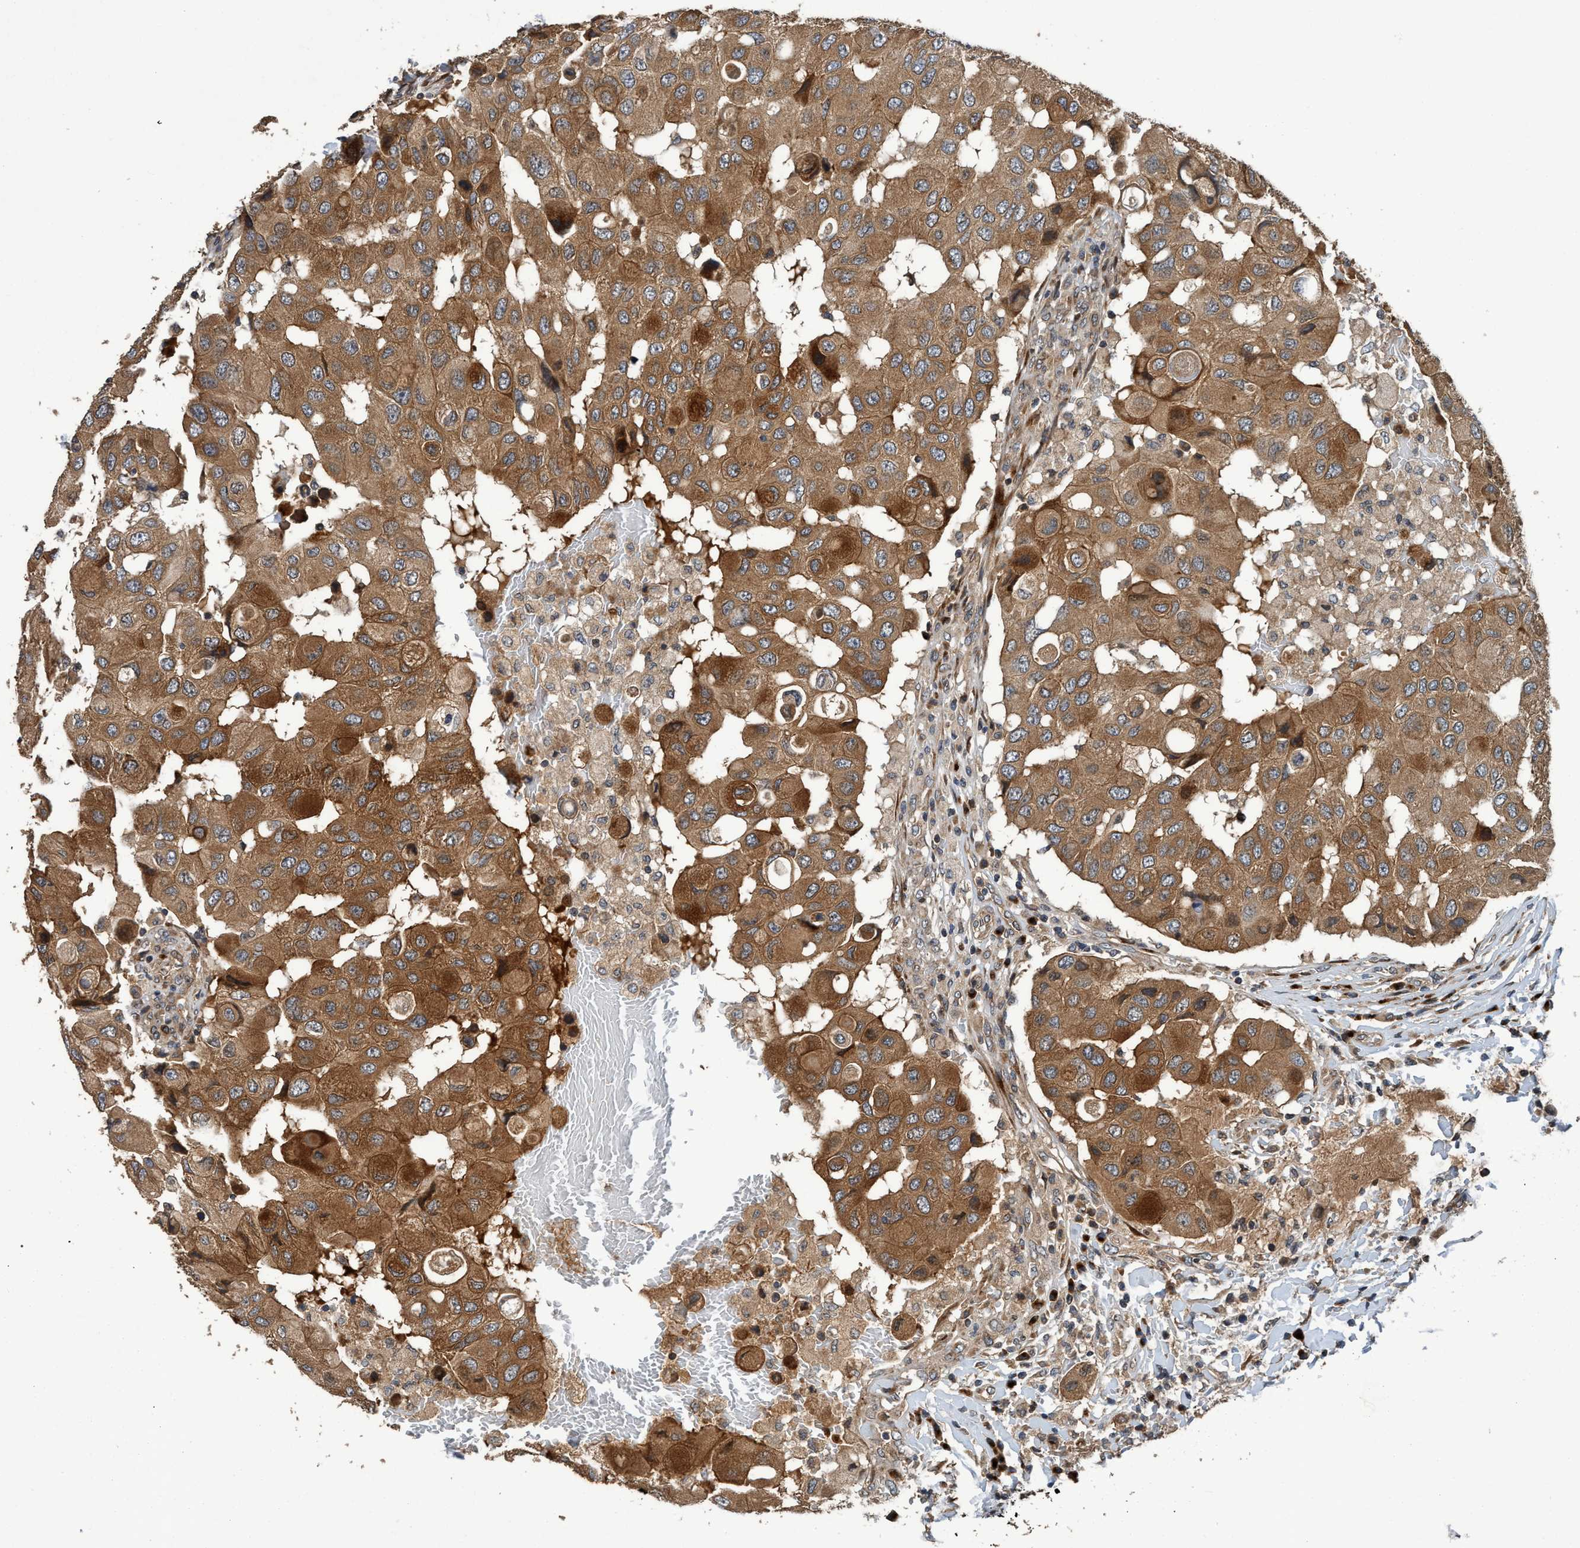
{"staining": {"intensity": "strong", "quantity": ">75%", "location": "cytoplasmic/membranous"}, "tissue": "breast cancer", "cell_type": "Tumor cells", "image_type": "cancer", "snomed": [{"axis": "morphology", "description": "Duct carcinoma"}, {"axis": "topography", "description": "Breast"}], "caption": "A brown stain highlights strong cytoplasmic/membranous expression of a protein in human infiltrating ductal carcinoma (breast) tumor cells.", "gene": "MACC1", "patient": {"sex": "female", "age": 27}}